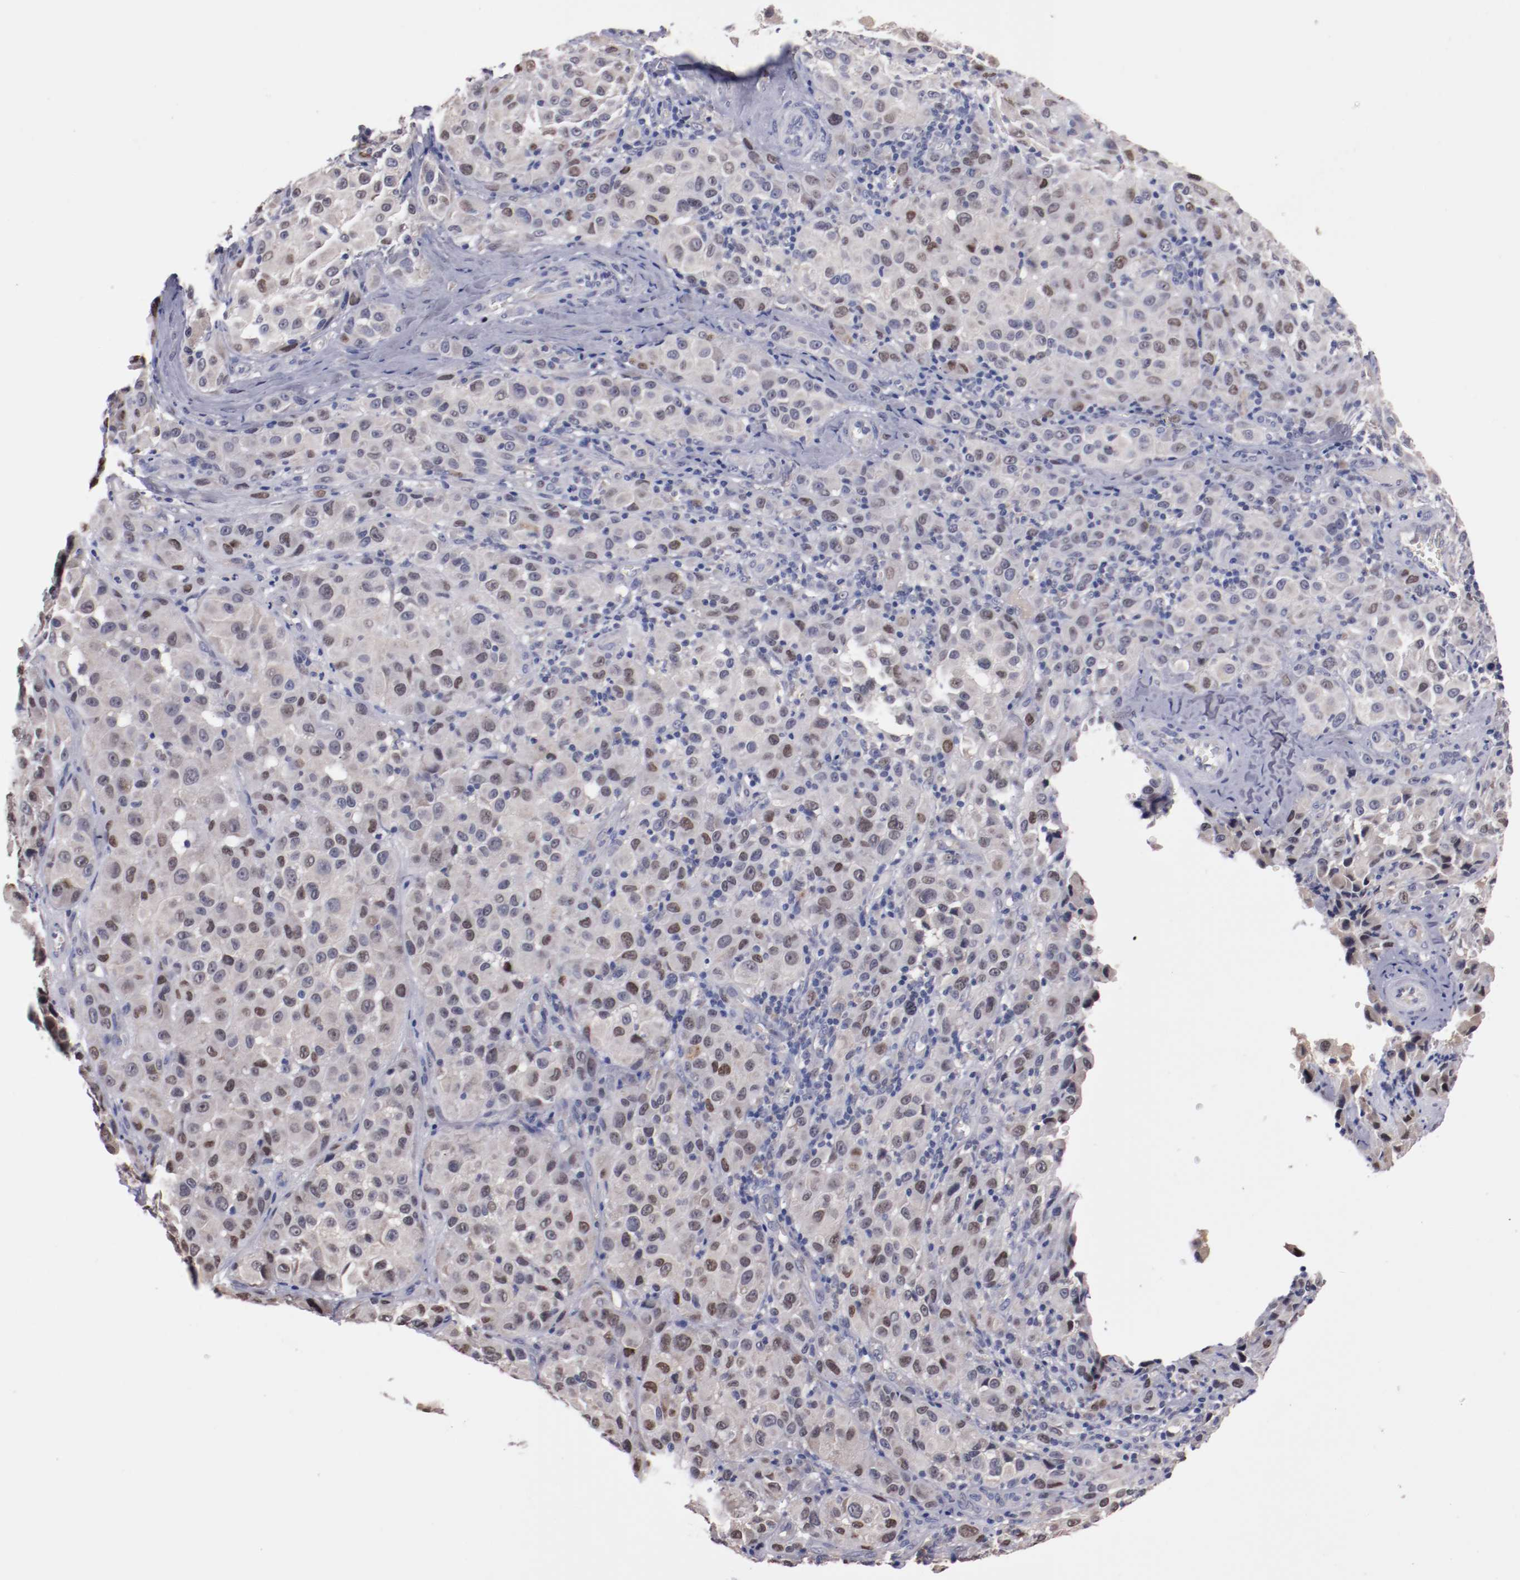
{"staining": {"intensity": "weak", "quantity": "<25%", "location": "cytoplasmic/membranous,nuclear"}, "tissue": "melanoma", "cell_type": "Tumor cells", "image_type": "cancer", "snomed": [{"axis": "morphology", "description": "Malignant melanoma, NOS"}, {"axis": "topography", "description": "Skin"}], "caption": "Immunohistochemistry (IHC) image of human melanoma stained for a protein (brown), which demonstrates no staining in tumor cells. (Stains: DAB (3,3'-diaminobenzidine) immunohistochemistry with hematoxylin counter stain, Microscopy: brightfield microscopy at high magnification).", "gene": "FAM81A", "patient": {"sex": "female", "age": 21}}